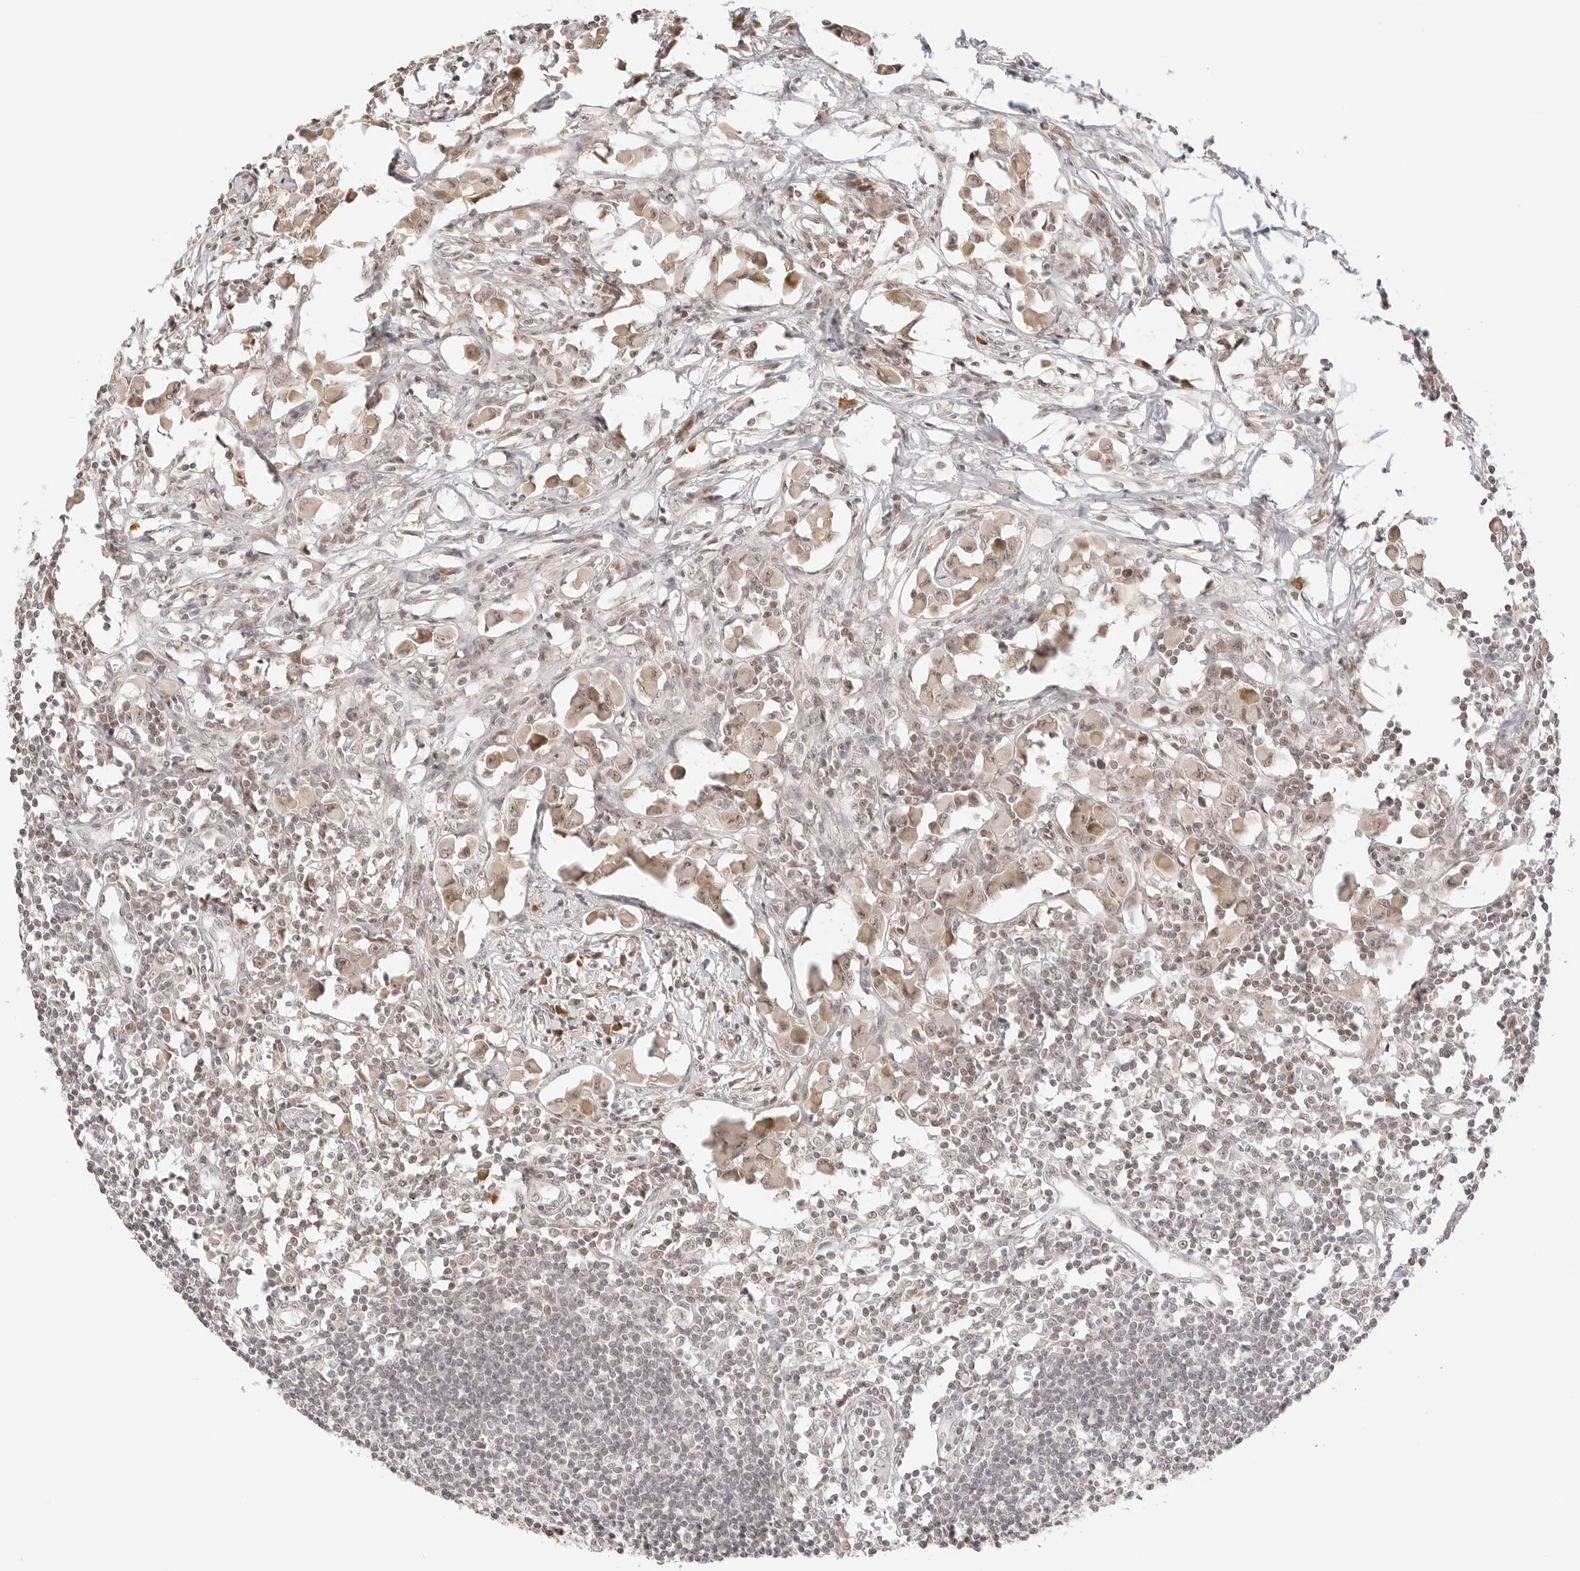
{"staining": {"intensity": "weak", "quantity": ">75%", "location": "nuclear"}, "tissue": "lymph node", "cell_type": "Germinal center cells", "image_type": "normal", "snomed": [{"axis": "morphology", "description": "Normal tissue, NOS"}, {"axis": "morphology", "description": "Malignant melanoma, Metastatic site"}, {"axis": "topography", "description": "Lymph node"}], "caption": "High-power microscopy captured an immunohistochemistry micrograph of unremarkable lymph node, revealing weak nuclear positivity in approximately >75% of germinal center cells.", "gene": "SEPTIN4", "patient": {"sex": "male", "age": 41}}